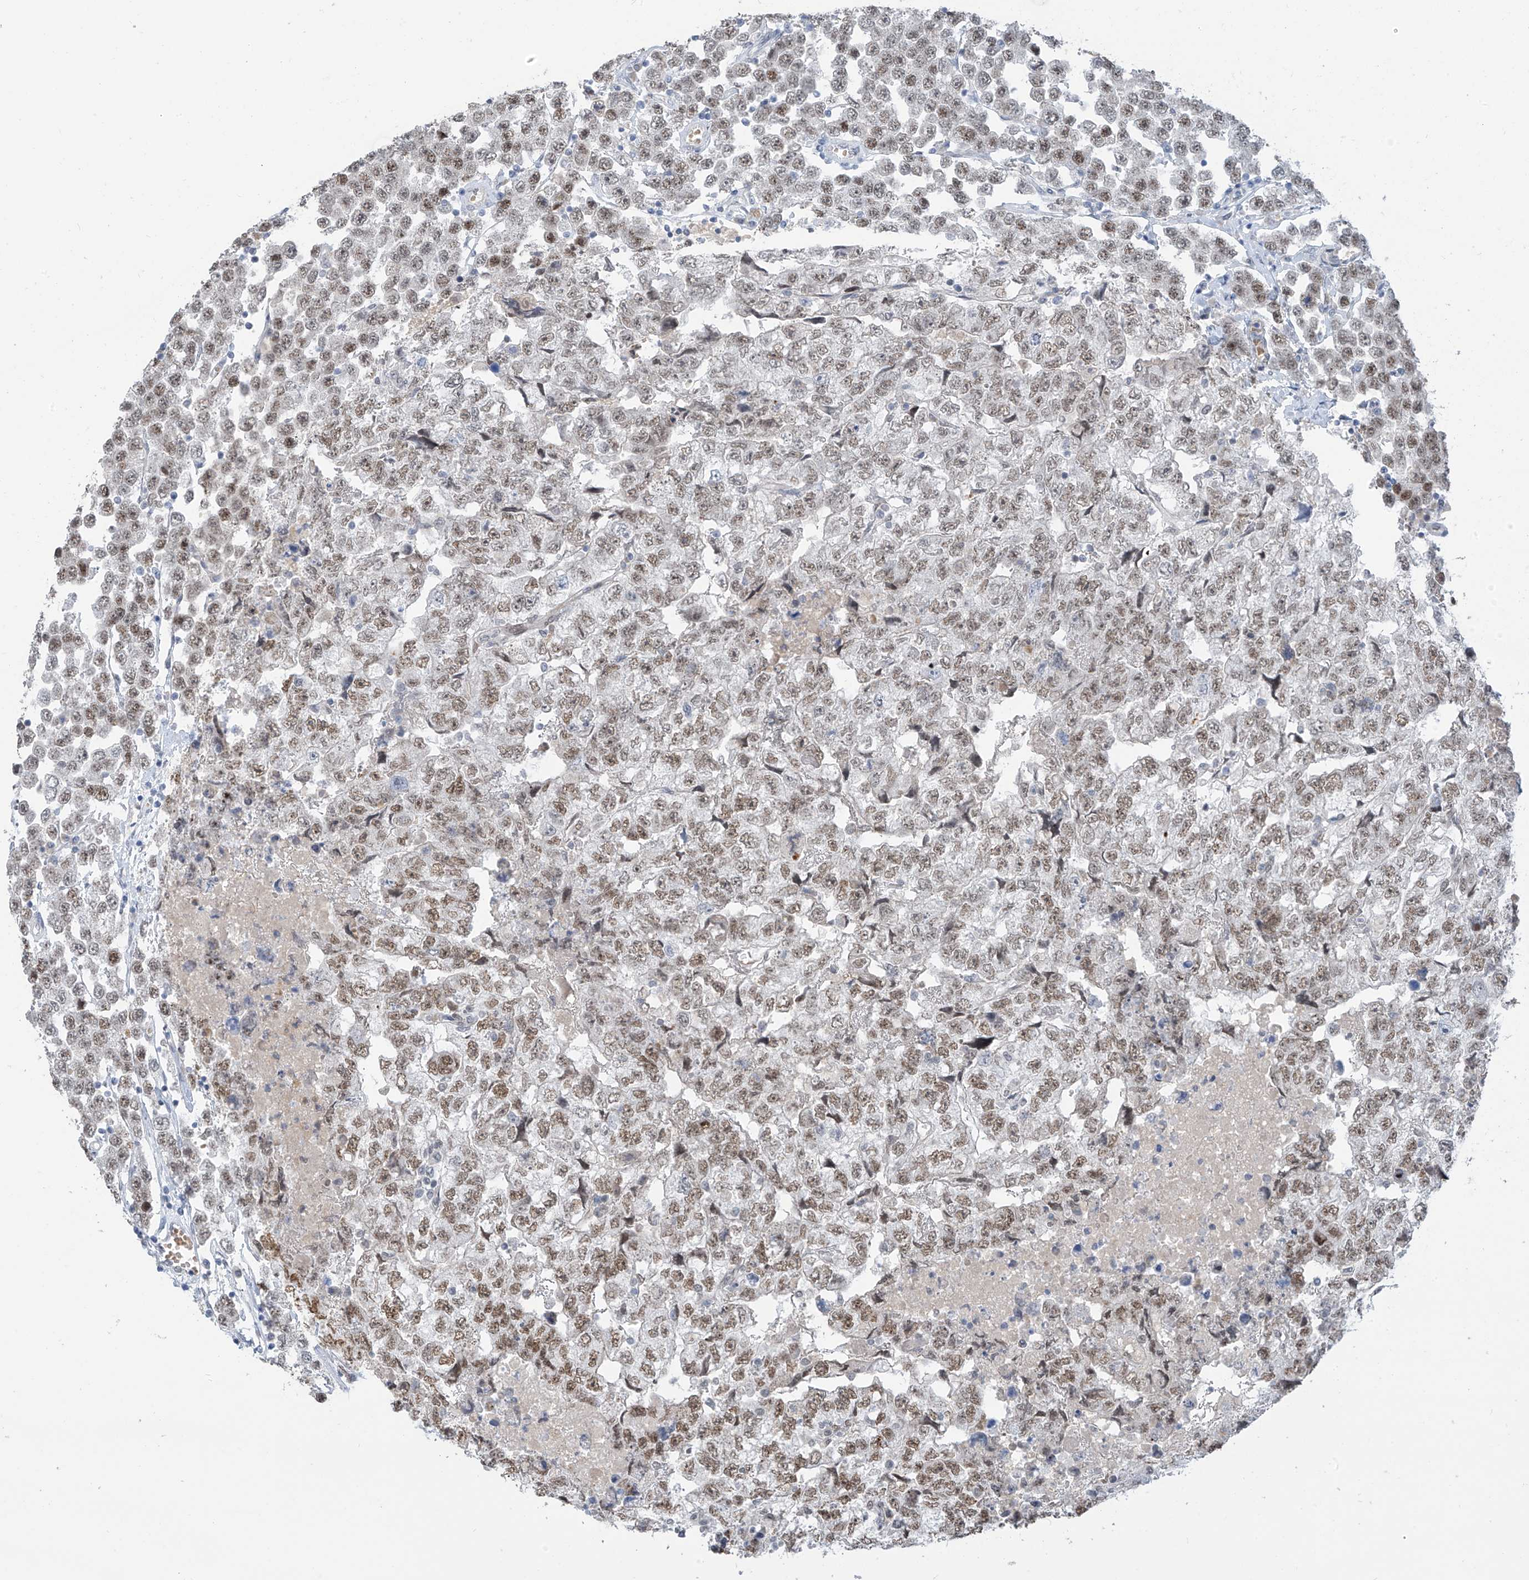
{"staining": {"intensity": "moderate", "quantity": ">75%", "location": "nuclear"}, "tissue": "testis cancer", "cell_type": "Tumor cells", "image_type": "cancer", "snomed": [{"axis": "morphology", "description": "Carcinoma, Embryonal, NOS"}, {"axis": "topography", "description": "Testis"}], "caption": "Immunohistochemical staining of testis cancer (embryonal carcinoma) shows moderate nuclear protein expression in about >75% of tumor cells.", "gene": "MCM9", "patient": {"sex": "male", "age": 36}}